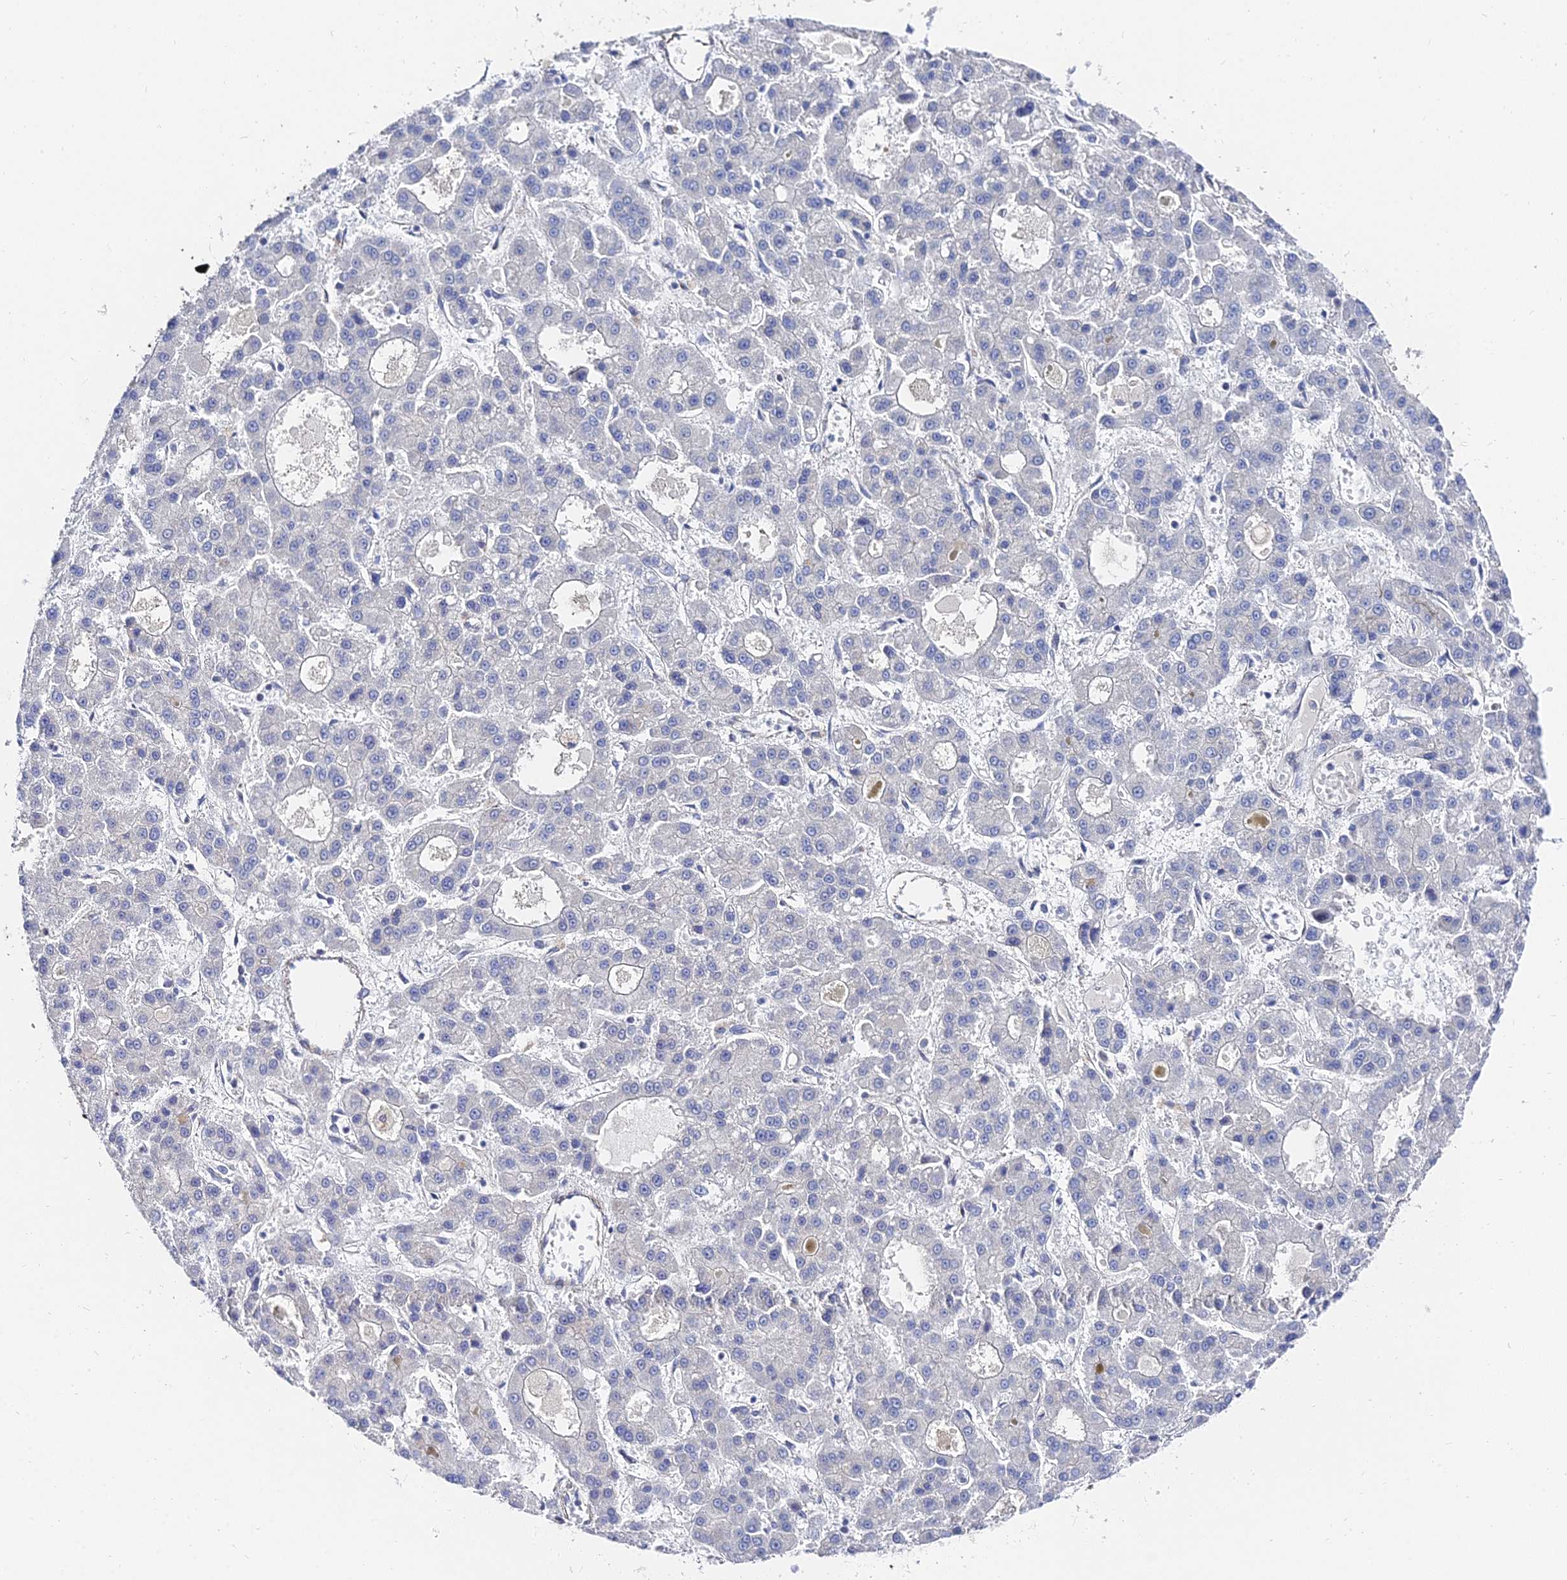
{"staining": {"intensity": "negative", "quantity": "none", "location": "none"}, "tissue": "liver cancer", "cell_type": "Tumor cells", "image_type": "cancer", "snomed": [{"axis": "morphology", "description": "Carcinoma, Hepatocellular, NOS"}, {"axis": "topography", "description": "Liver"}], "caption": "An immunohistochemistry micrograph of liver cancer (hepatocellular carcinoma) is shown. There is no staining in tumor cells of liver cancer (hepatocellular carcinoma).", "gene": "BORCS8", "patient": {"sex": "male", "age": 70}}